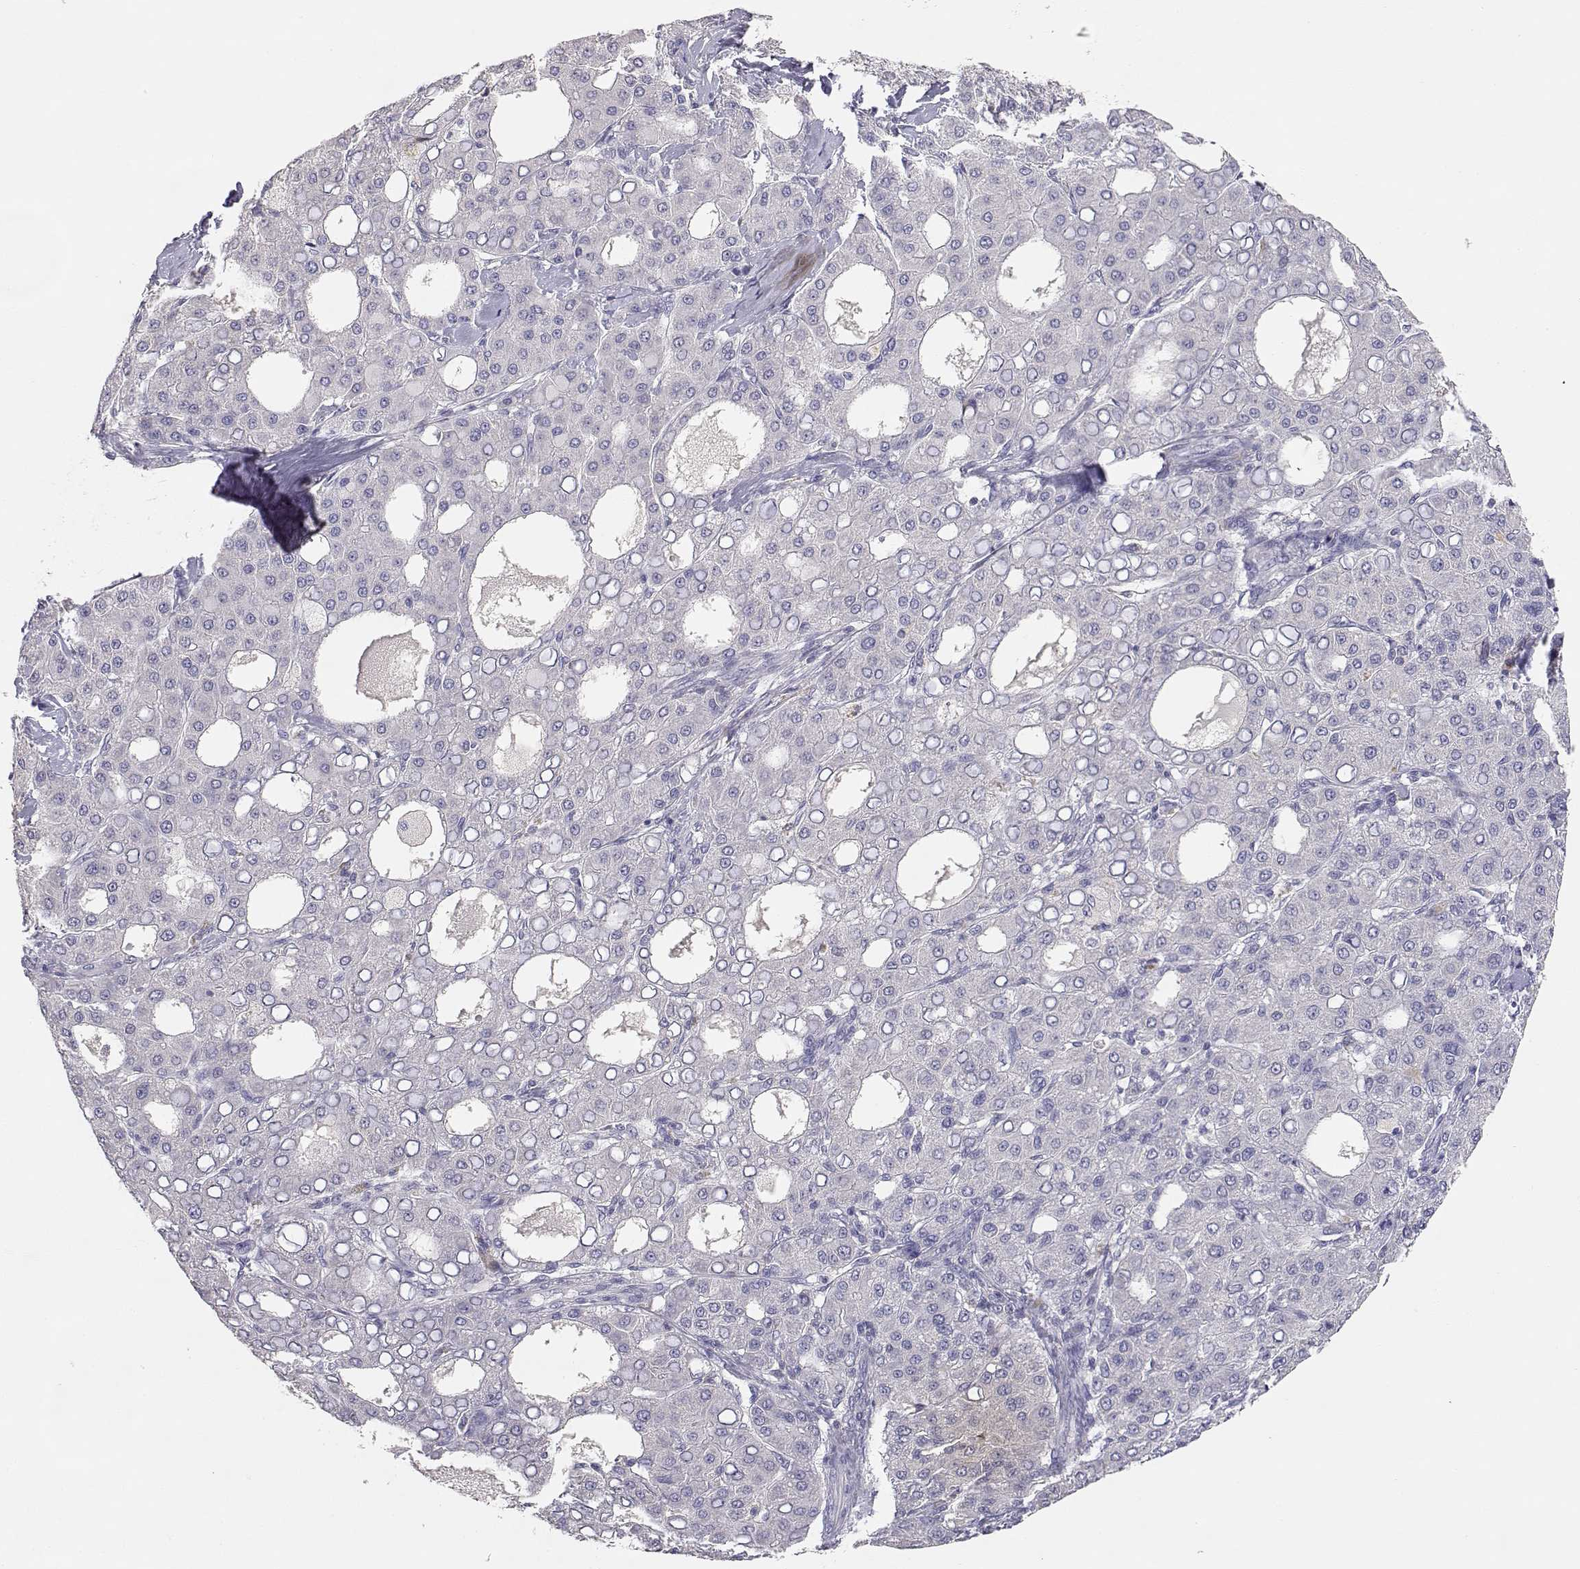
{"staining": {"intensity": "negative", "quantity": "none", "location": "none"}, "tissue": "liver cancer", "cell_type": "Tumor cells", "image_type": "cancer", "snomed": [{"axis": "morphology", "description": "Carcinoma, Hepatocellular, NOS"}, {"axis": "topography", "description": "Liver"}], "caption": "This is an immunohistochemistry micrograph of liver hepatocellular carcinoma. There is no staining in tumor cells.", "gene": "ADA", "patient": {"sex": "male", "age": 65}}